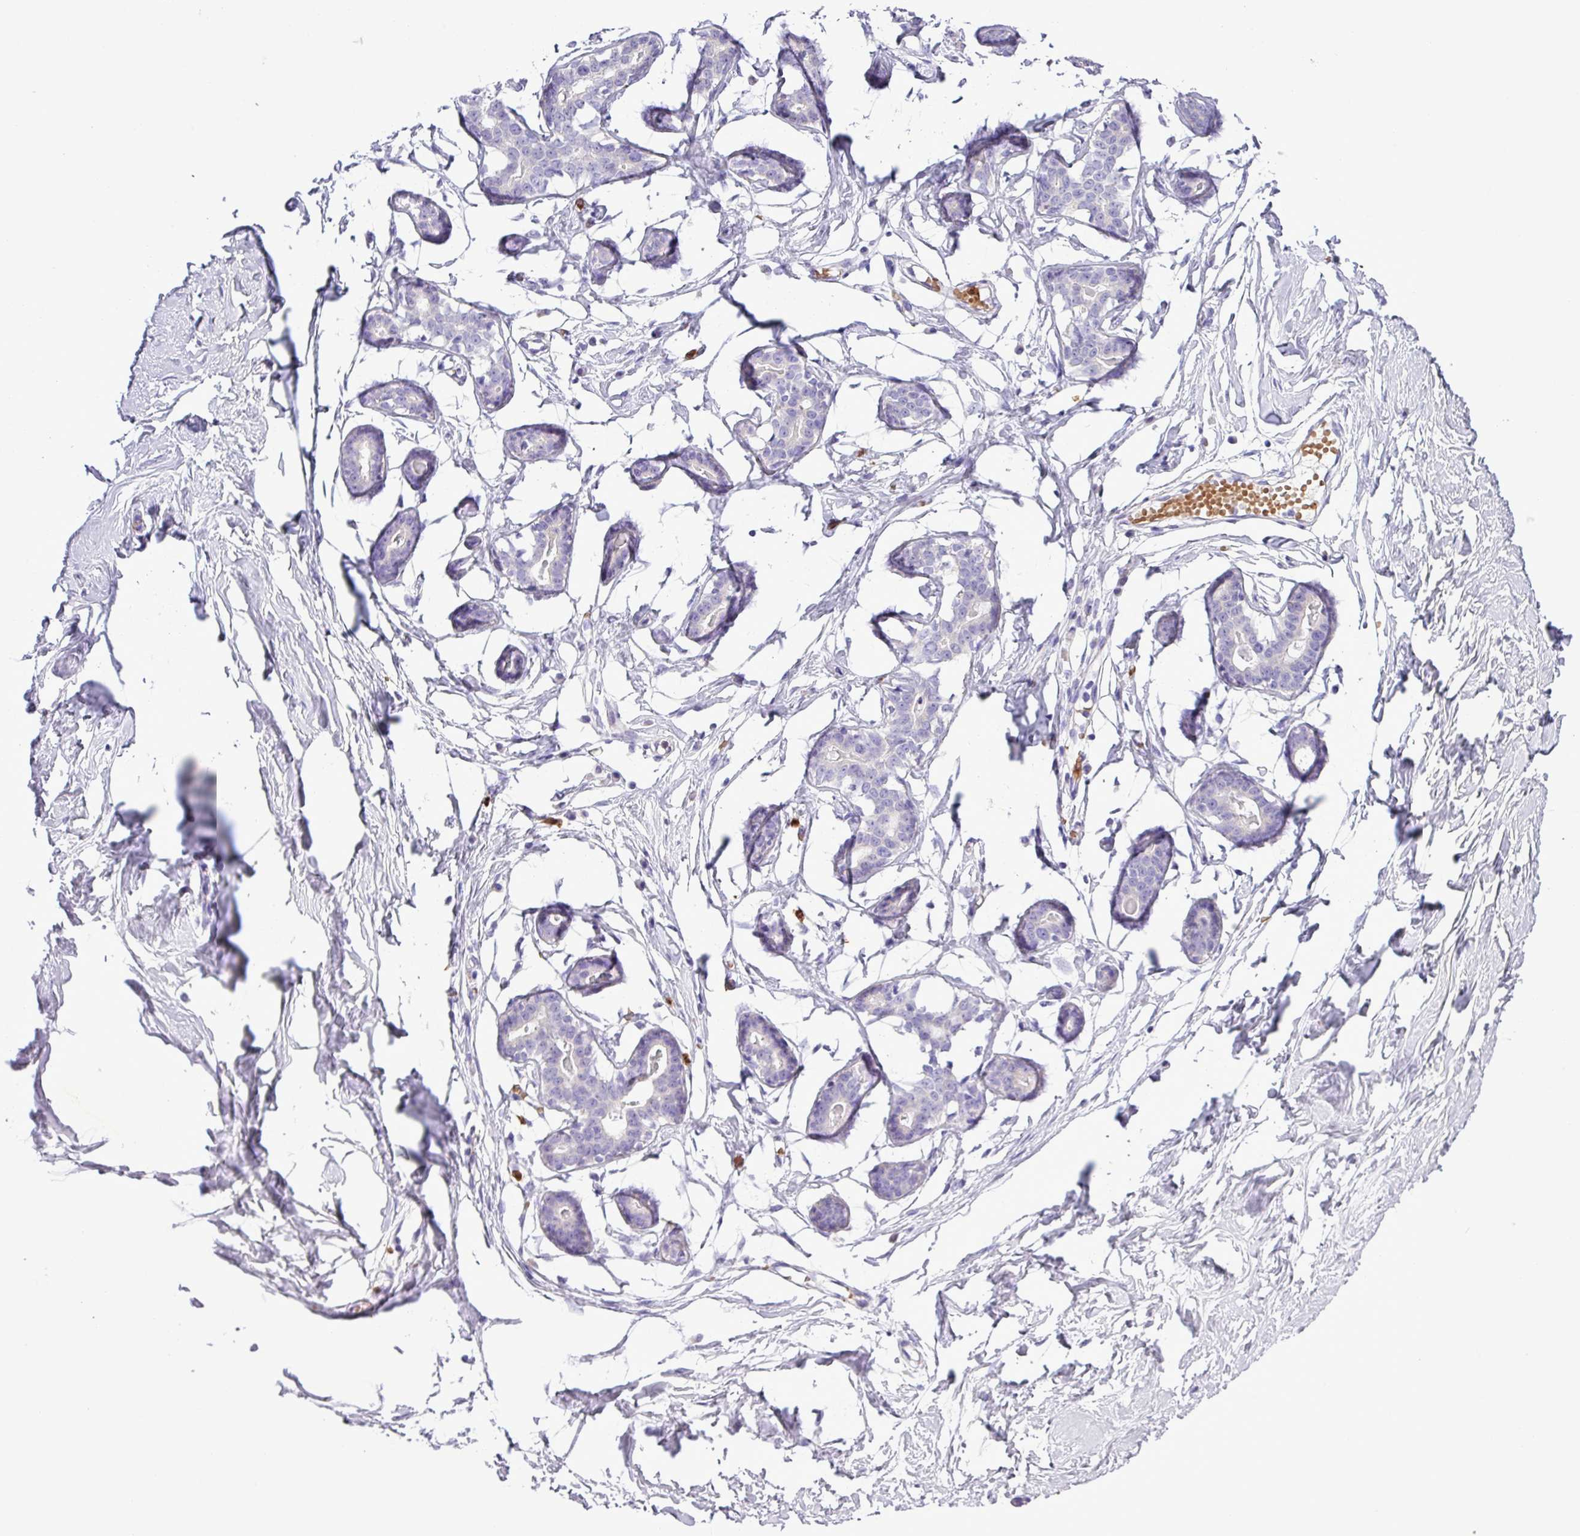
{"staining": {"intensity": "negative", "quantity": "none", "location": "none"}, "tissue": "breast", "cell_type": "Adipocytes", "image_type": "normal", "snomed": [{"axis": "morphology", "description": "Normal tissue, NOS"}, {"axis": "morphology", "description": "Adenoma, NOS"}, {"axis": "topography", "description": "Breast"}], "caption": "Immunohistochemistry (IHC) of normal breast exhibits no positivity in adipocytes. Nuclei are stained in blue.", "gene": "MGAT4B", "patient": {"sex": "female", "age": 23}}